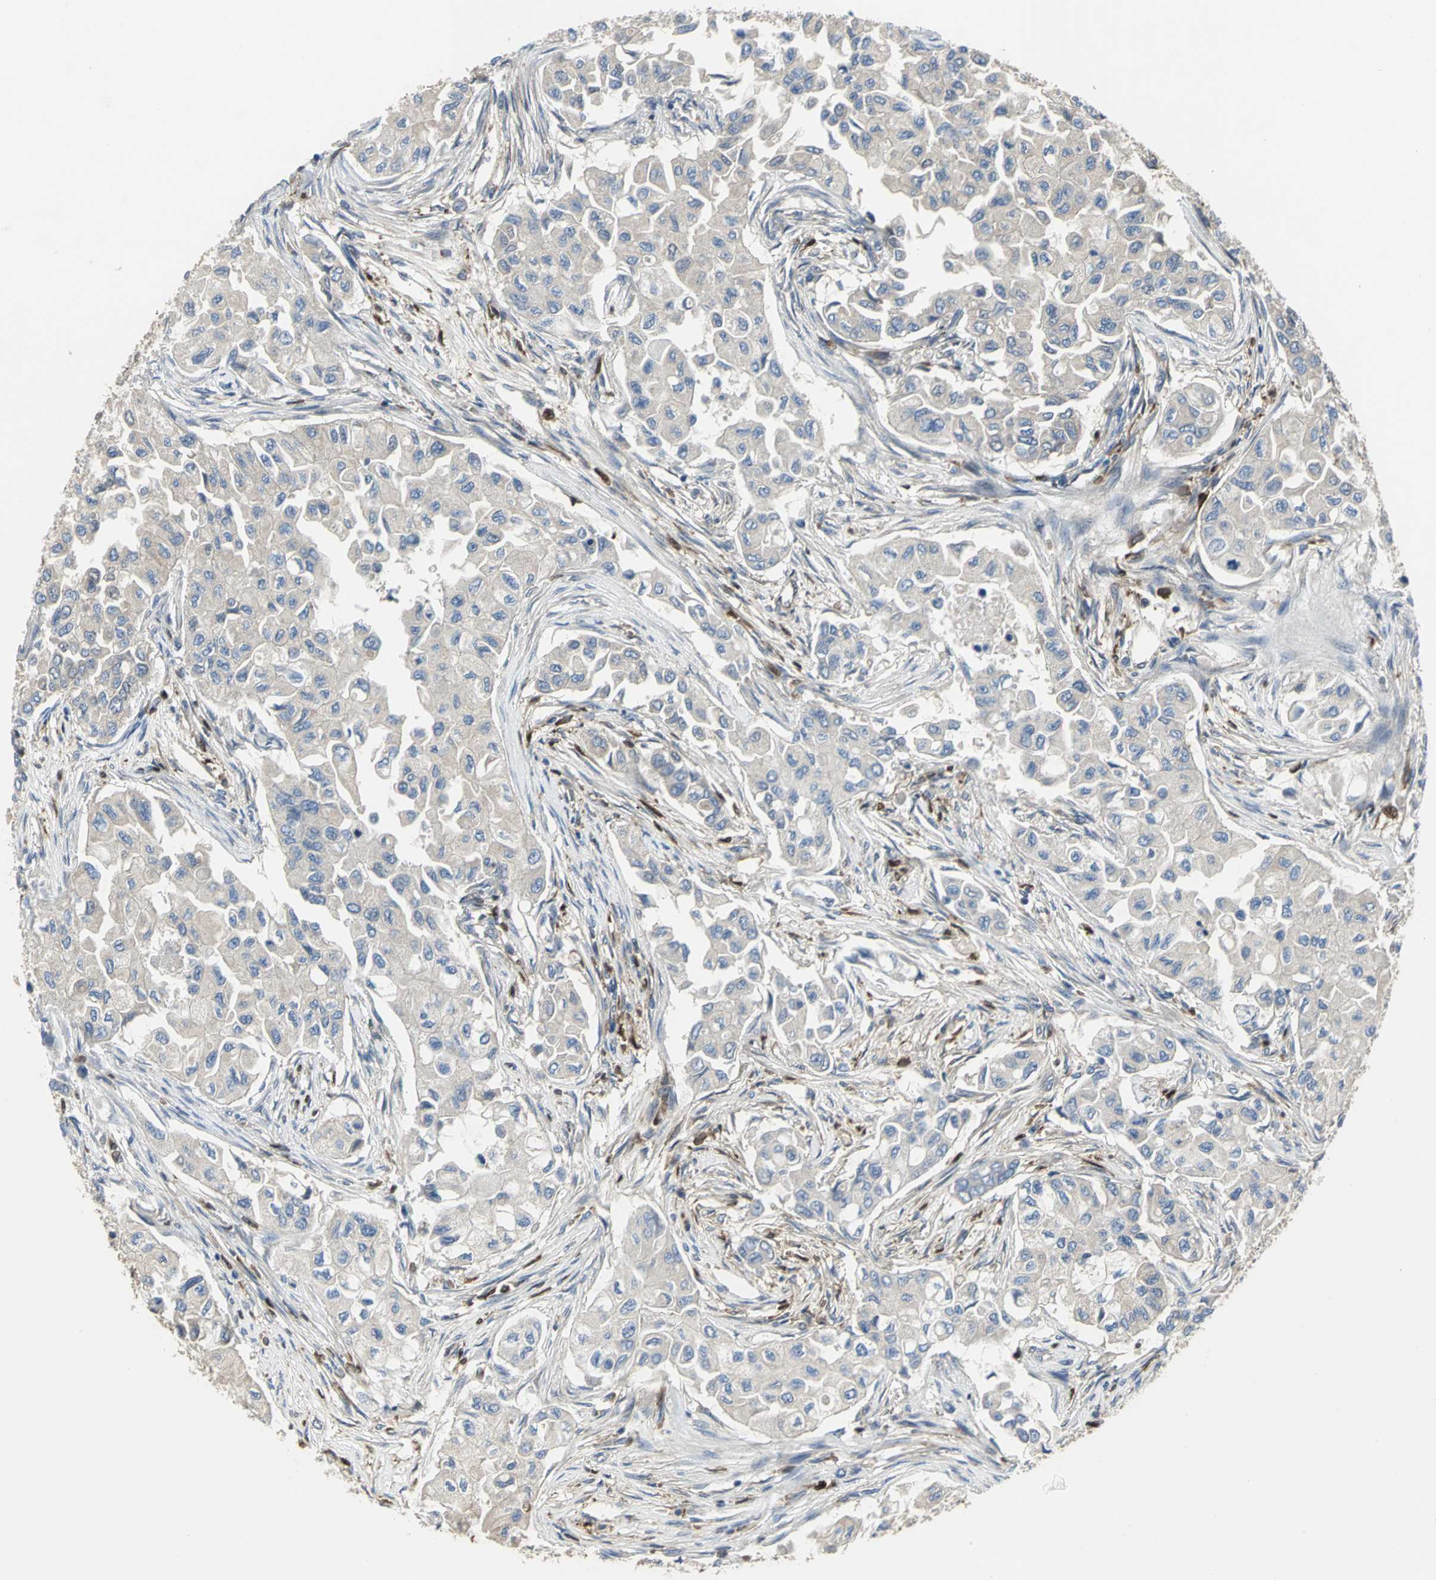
{"staining": {"intensity": "moderate", "quantity": "<25%", "location": "cytoplasmic/membranous"}, "tissue": "breast cancer", "cell_type": "Tumor cells", "image_type": "cancer", "snomed": [{"axis": "morphology", "description": "Normal tissue, NOS"}, {"axis": "morphology", "description": "Duct carcinoma"}, {"axis": "topography", "description": "Breast"}], "caption": "Moderate cytoplasmic/membranous protein expression is present in approximately <25% of tumor cells in breast cancer (invasive ductal carcinoma).", "gene": "CHRNB1", "patient": {"sex": "female", "age": 49}}